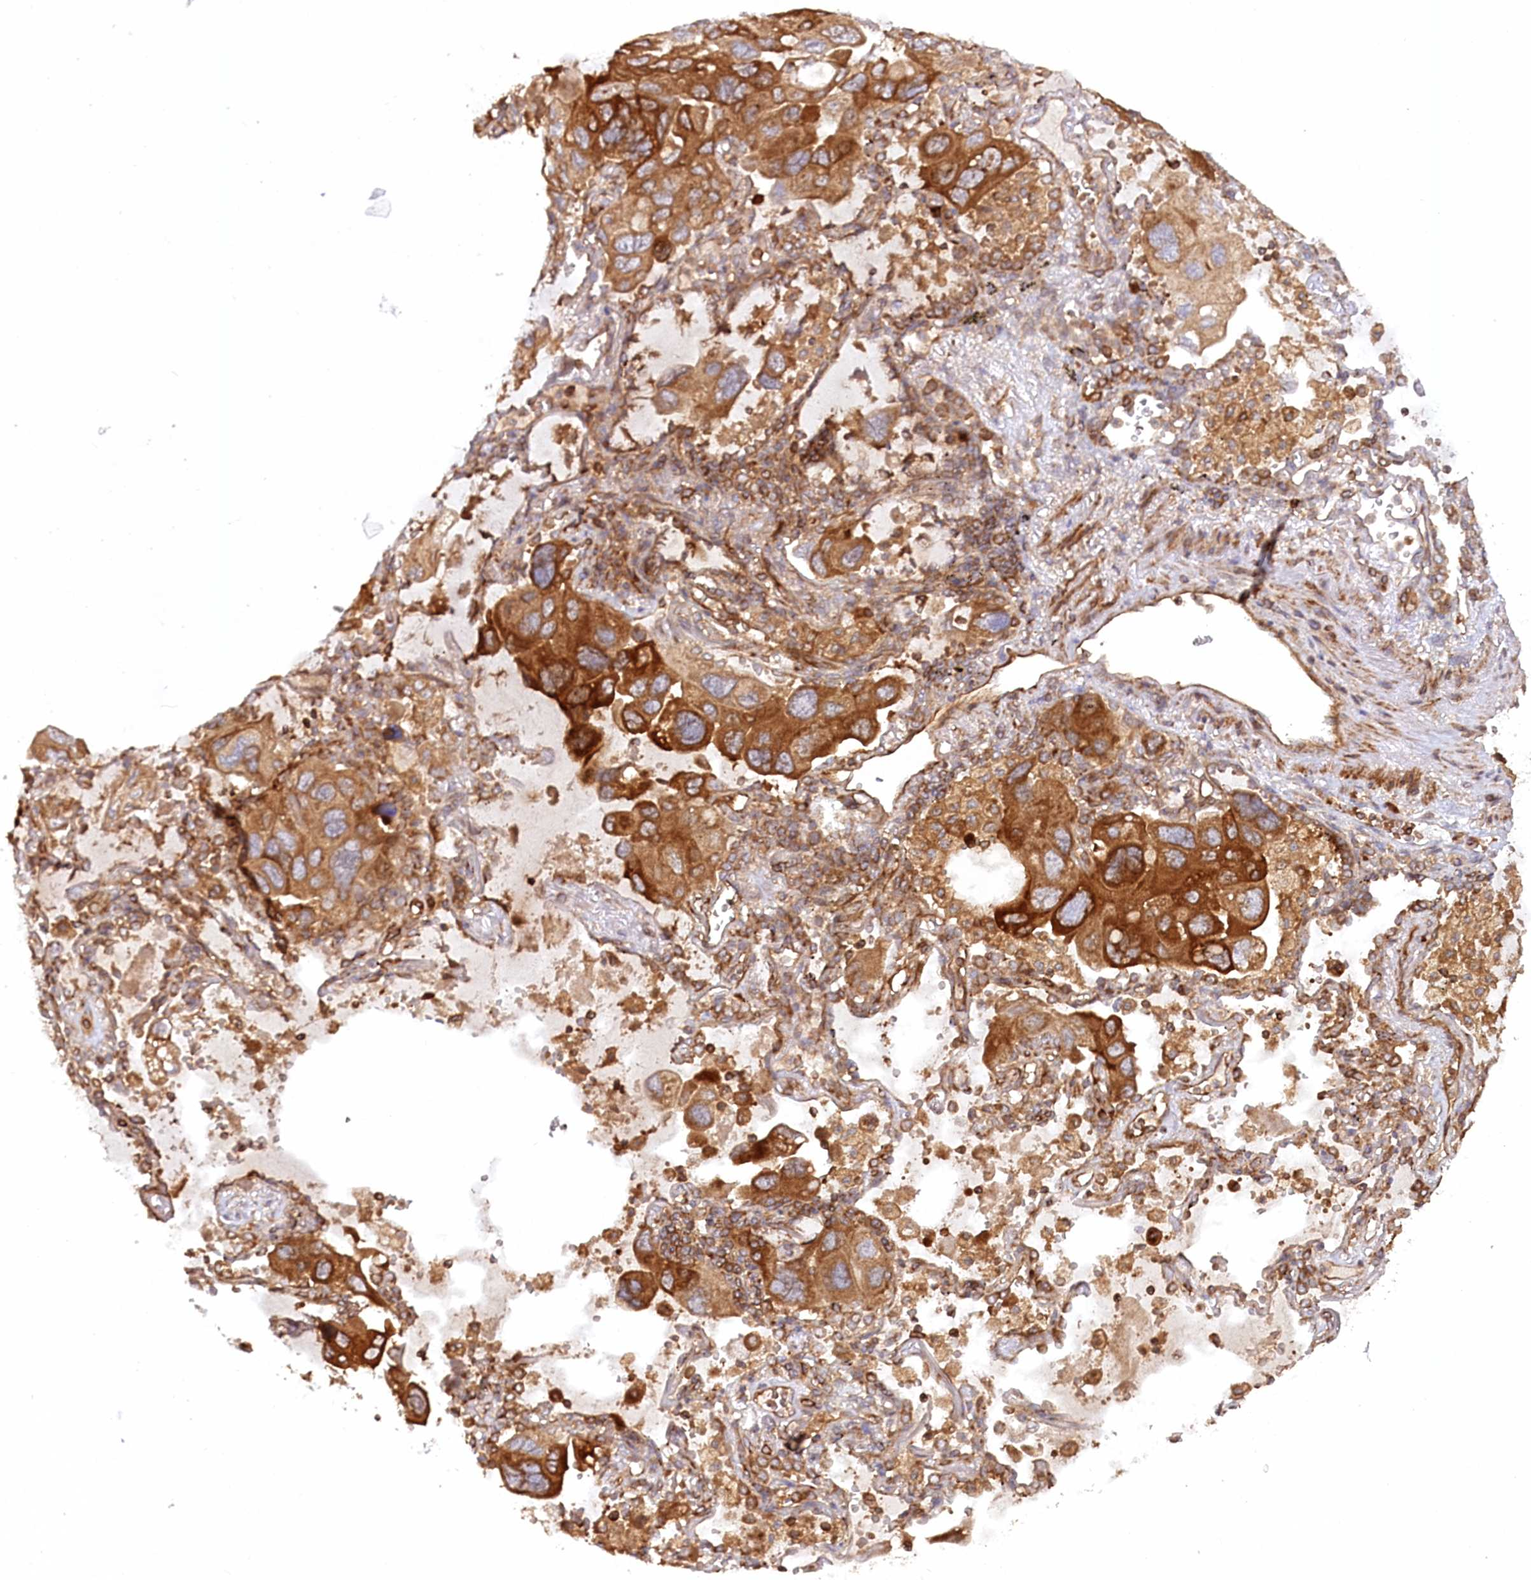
{"staining": {"intensity": "strong", "quantity": ">75%", "location": "cytoplasmic/membranous"}, "tissue": "lung cancer", "cell_type": "Tumor cells", "image_type": "cancer", "snomed": [{"axis": "morphology", "description": "Squamous cell carcinoma, NOS"}, {"axis": "topography", "description": "Lung"}], "caption": "Lung squamous cell carcinoma was stained to show a protein in brown. There is high levels of strong cytoplasmic/membranous positivity in about >75% of tumor cells. (brown staining indicates protein expression, while blue staining denotes nuclei).", "gene": "PAIP2", "patient": {"sex": "female", "age": 73}}